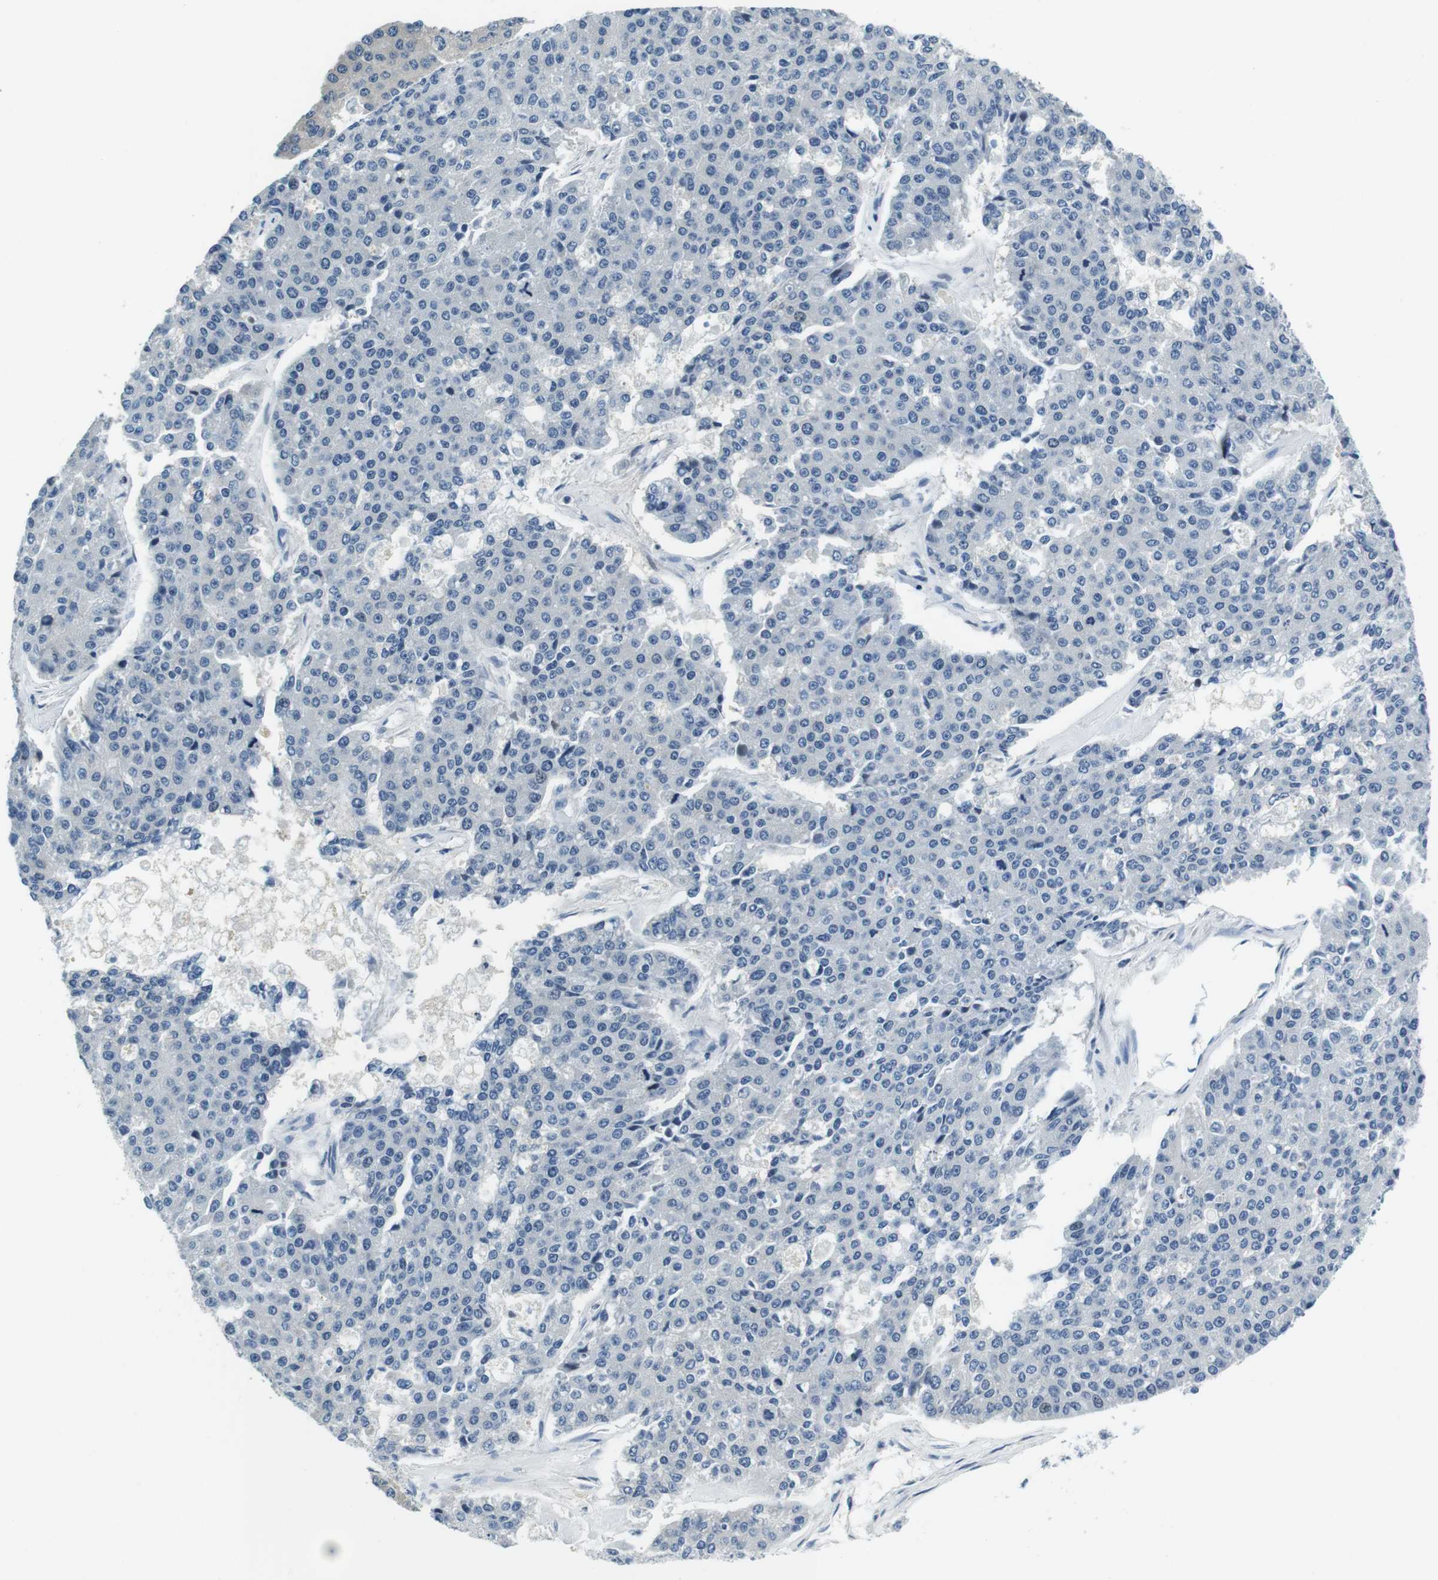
{"staining": {"intensity": "negative", "quantity": "none", "location": "none"}, "tissue": "pancreatic cancer", "cell_type": "Tumor cells", "image_type": "cancer", "snomed": [{"axis": "morphology", "description": "Adenocarcinoma, NOS"}, {"axis": "topography", "description": "Pancreas"}], "caption": "This is an immunohistochemistry histopathology image of pancreatic cancer. There is no positivity in tumor cells.", "gene": "KCNJ5", "patient": {"sex": "male", "age": 50}}